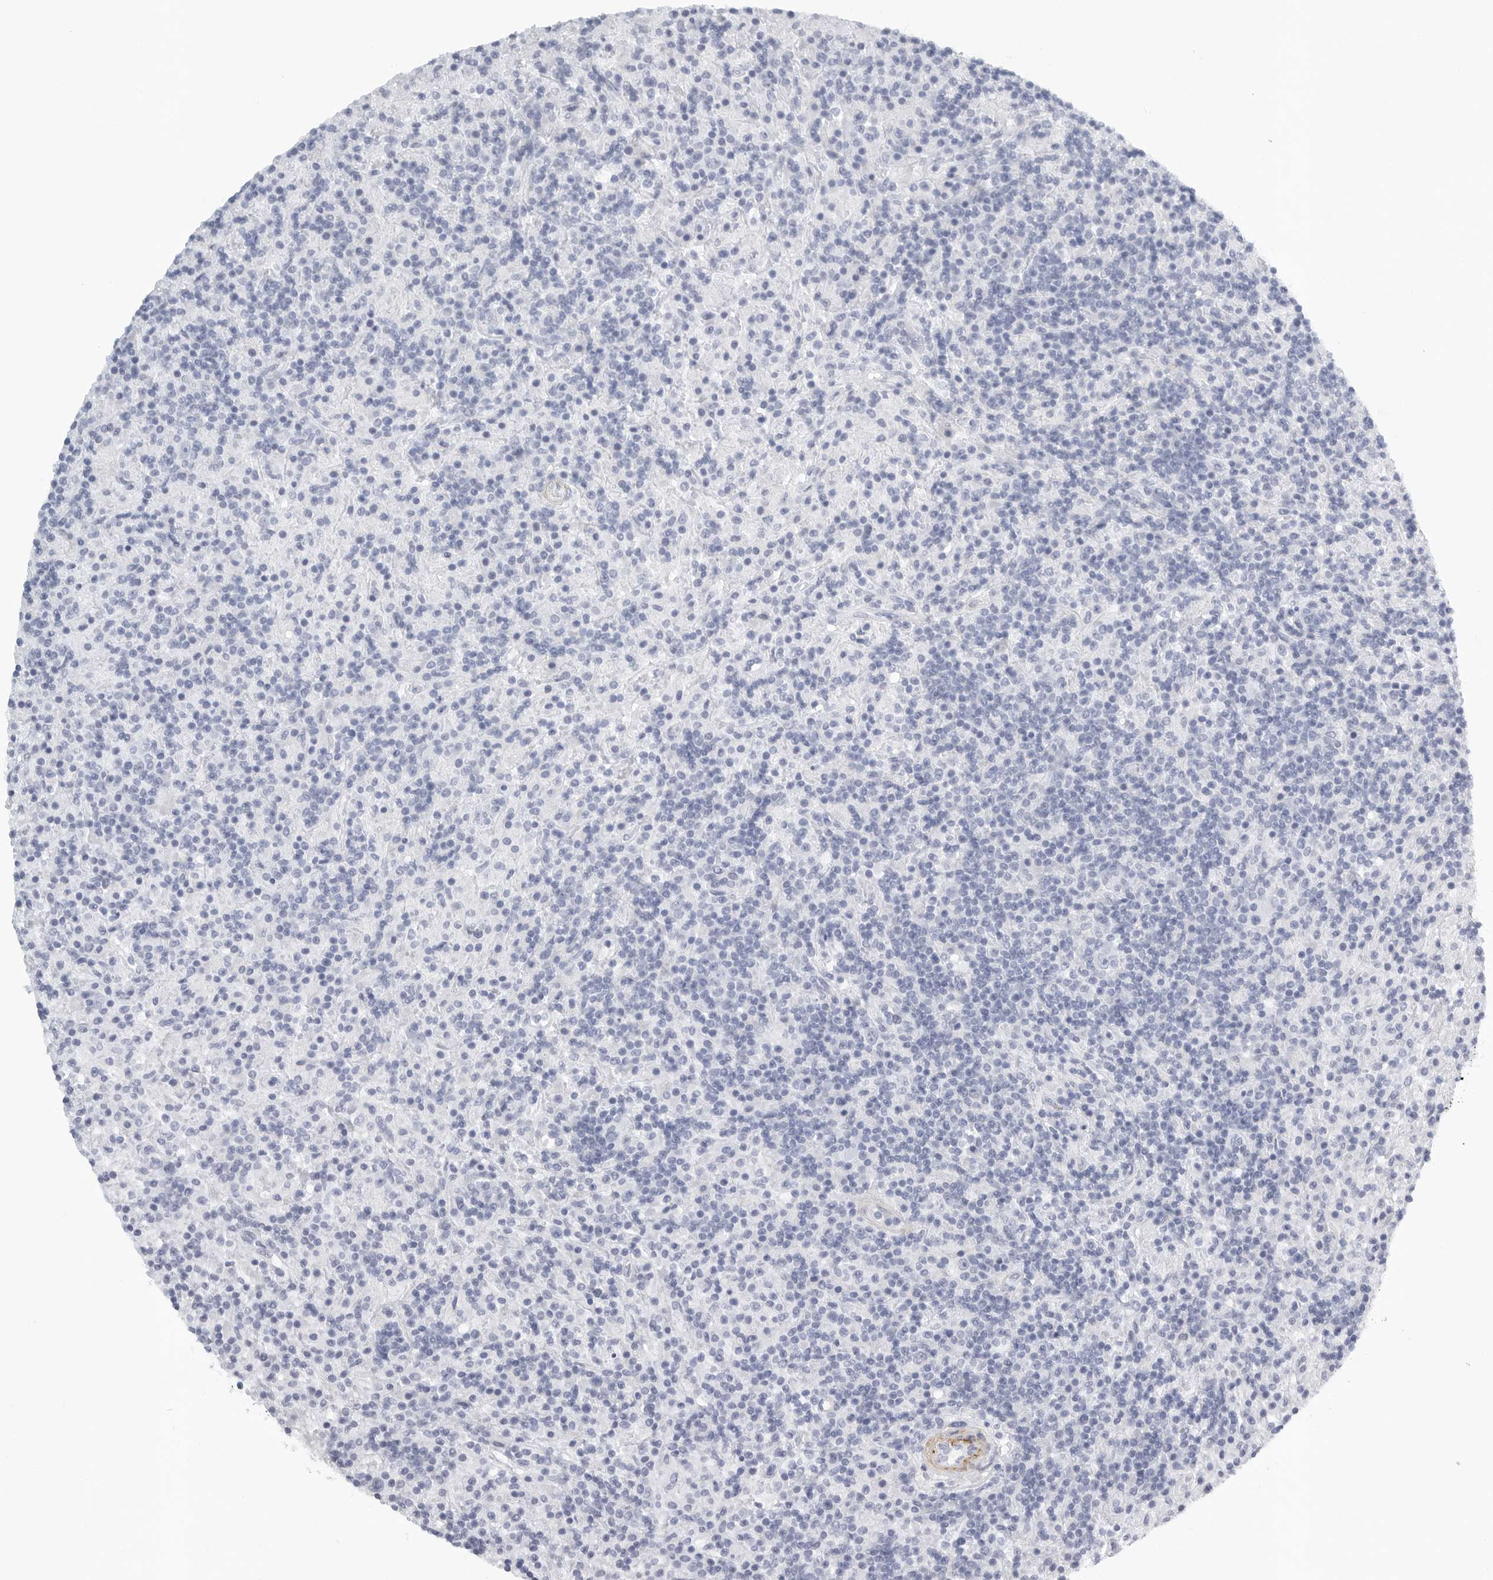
{"staining": {"intensity": "negative", "quantity": "none", "location": "none"}, "tissue": "lymphoma", "cell_type": "Tumor cells", "image_type": "cancer", "snomed": [{"axis": "morphology", "description": "Hodgkin's disease, NOS"}, {"axis": "topography", "description": "Lymph node"}], "caption": "High magnification brightfield microscopy of lymphoma stained with DAB (3,3'-diaminobenzidine) (brown) and counterstained with hematoxylin (blue): tumor cells show no significant positivity.", "gene": "TNR", "patient": {"sex": "male", "age": 70}}